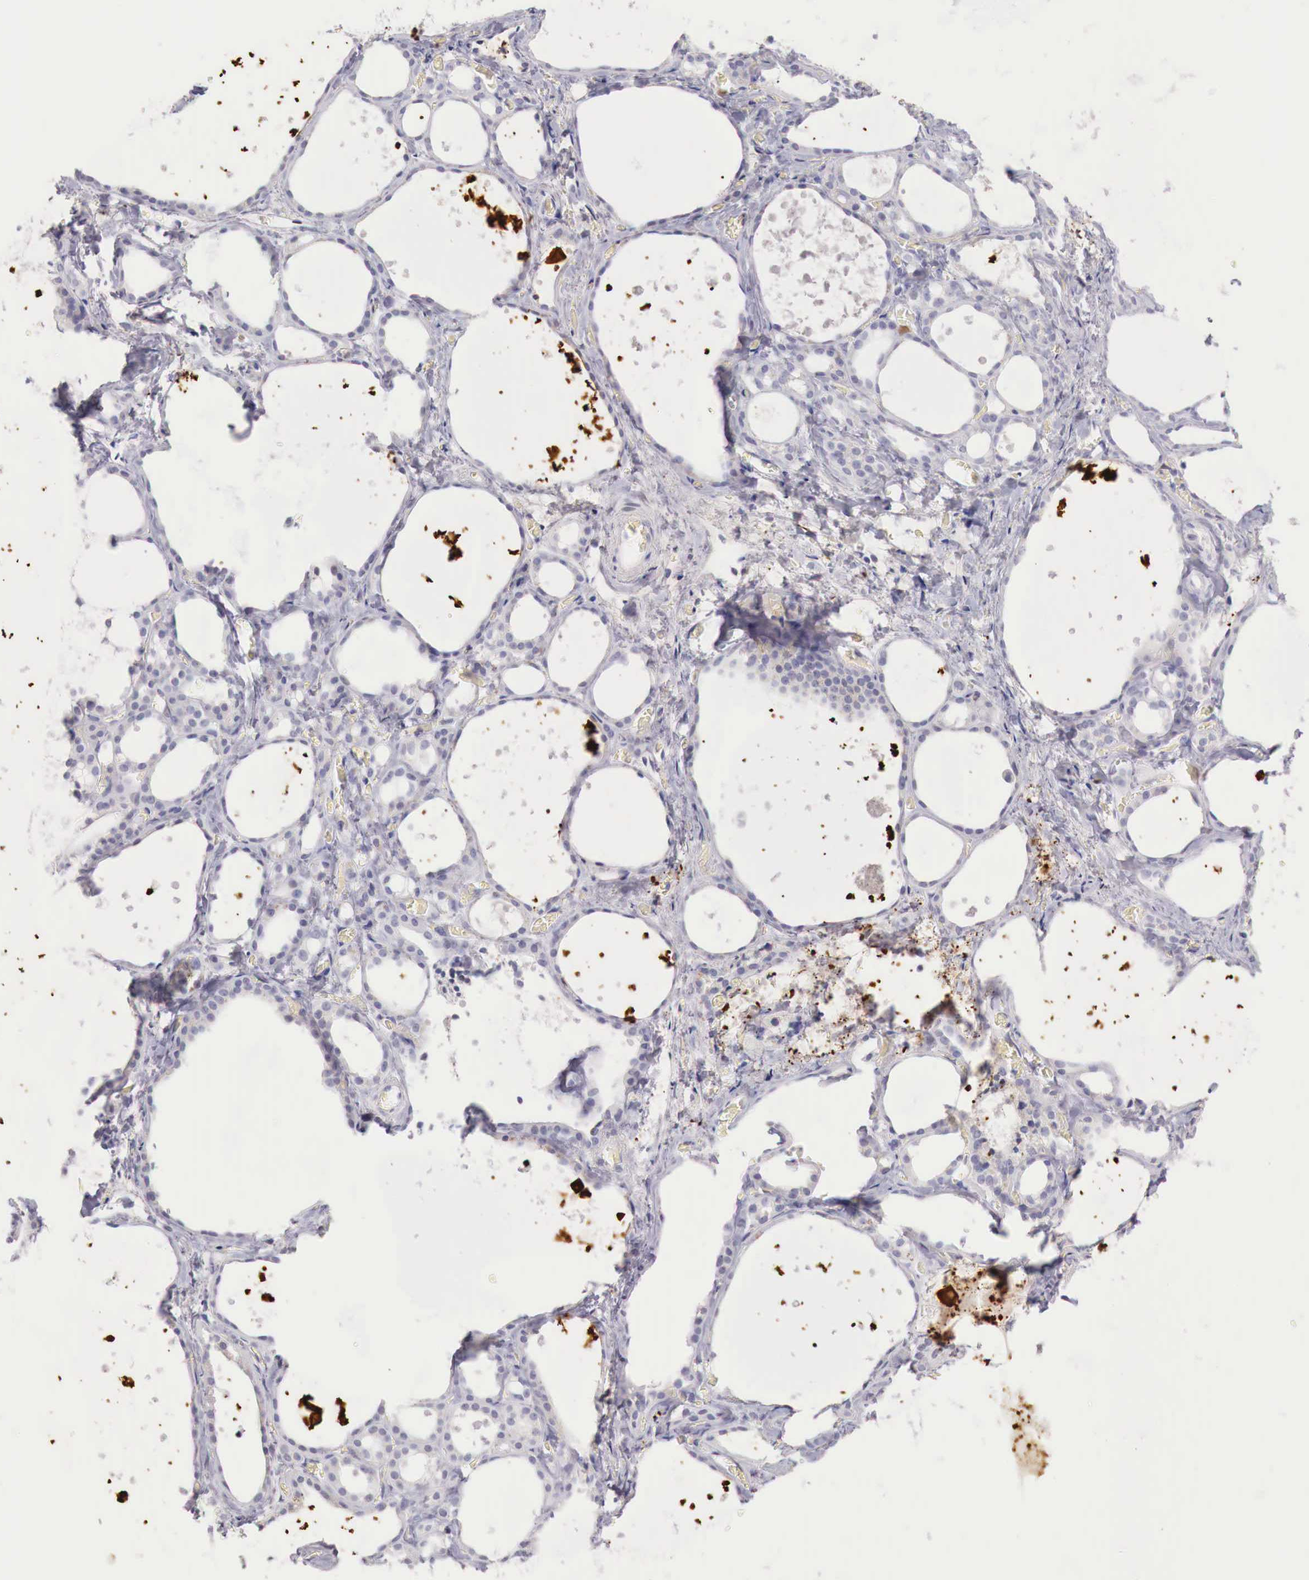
{"staining": {"intensity": "negative", "quantity": "none", "location": "none"}, "tissue": "thyroid gland", "cell_type": "Glandular cells", "image_type": "normal", "snomed": [{"axis": "morphology", "description": "Normal tissue, NOS"}, {"axis": "topography", "description": "Thyroid gland"}], "caption": "Histopathology image shows no protein positivity in glandular cells of benign thyroid gland. The staining is performed using DAB brown chromogen with nuclei counter-stained in using hematoxylin.", "gene": "ITIH6", "patient": {"sex": "male", "age": 76}}